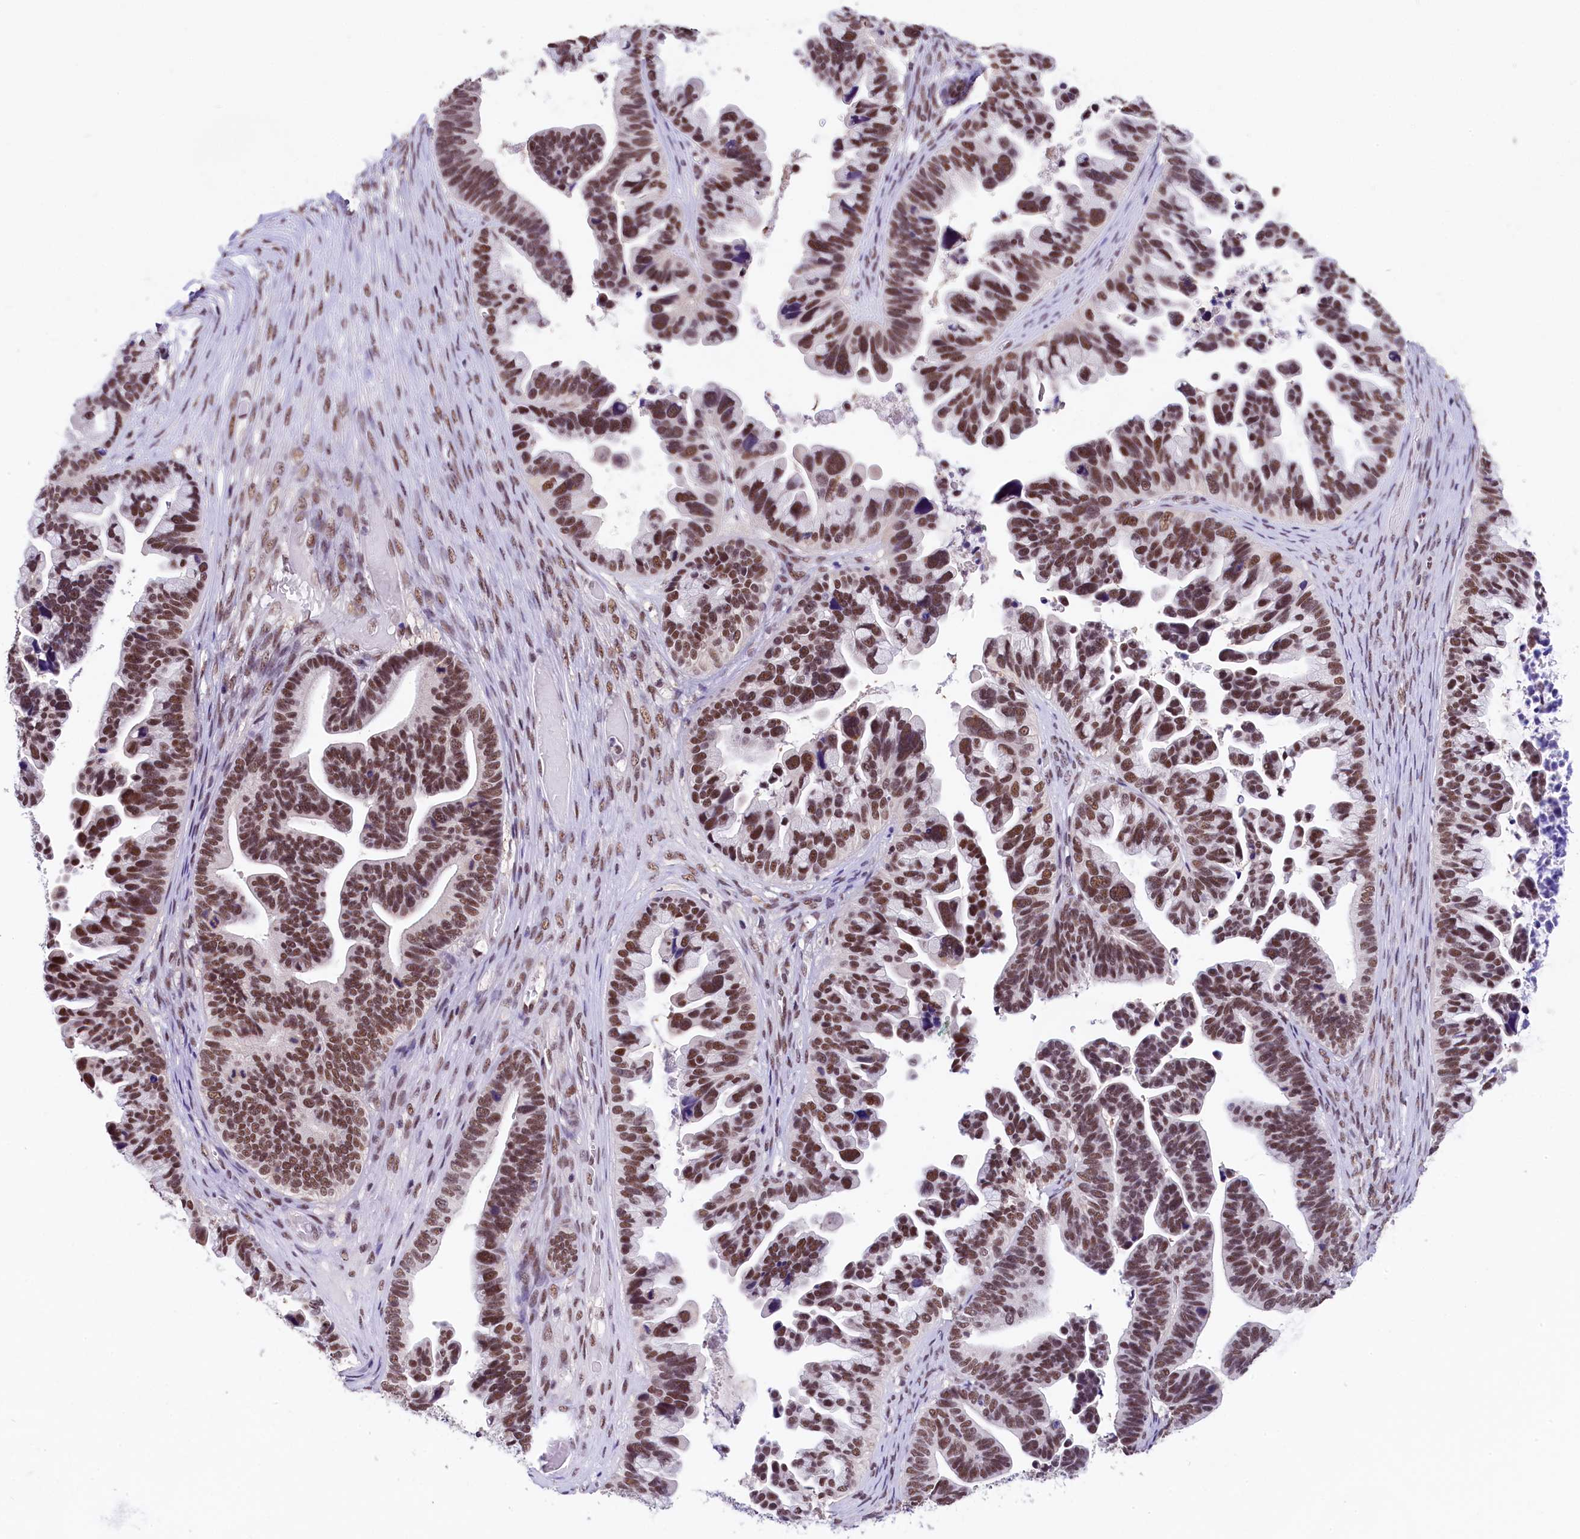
{"staining": {"intensity": "moderate", "quantity": ">75%", "location": "nuclear"}, "tissue": "ovarian cancer", "cell_type": "Tumor cells", "image_type": "cancer", "snomed": [{"axis": "morphology", "description": "Cystadenocarcinoma, serous, NOS"}, {"axis": "topography", "description": "Ovary"}], "caption": "Protein staining of serous cystadenocarcinoma (ovarian) tissue exhibits moderate nuclear positivity in about >75% of tumor cells.", "gene": "ZC3H4", "patient": {"sex": "female", "age": 56}}